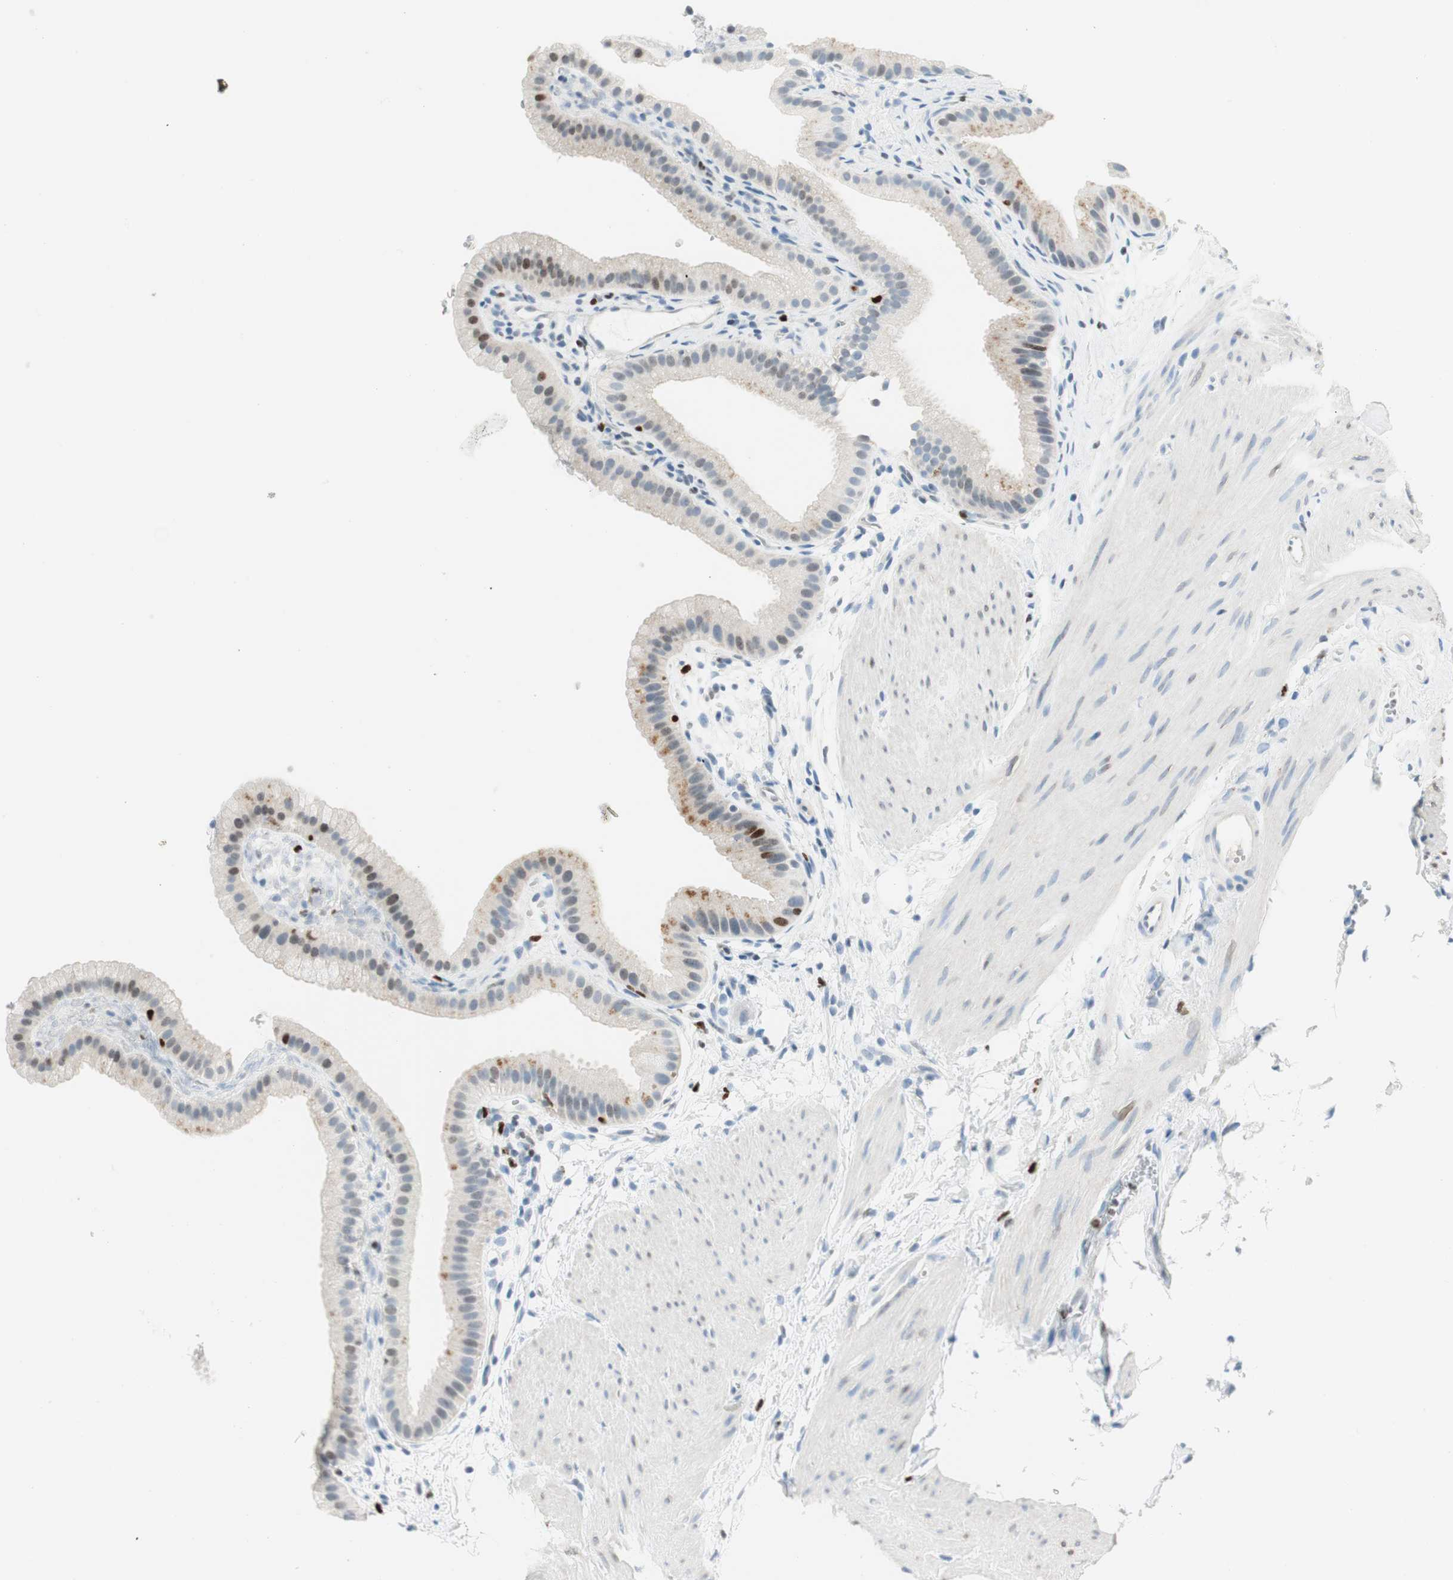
{"staining": {"intensity": "weak", "quantity": "<25%", "location": "nuclear"}, "tissue": "gallbladder", "cell_type": "Glandular cells", "image_type": "normal", "snomed": [{"axis": "morphology", "description": "Normal tissue, NOS"}, {"axis": "topography", "description": "Gallbladder"}], "caption": "This is an immunohistochemistry (IHC) micrograph of normal human gallbladder. There is no expression in glandular cells.", "gene": "EZH2", "patient": {"sex": "female", "age": 64}}